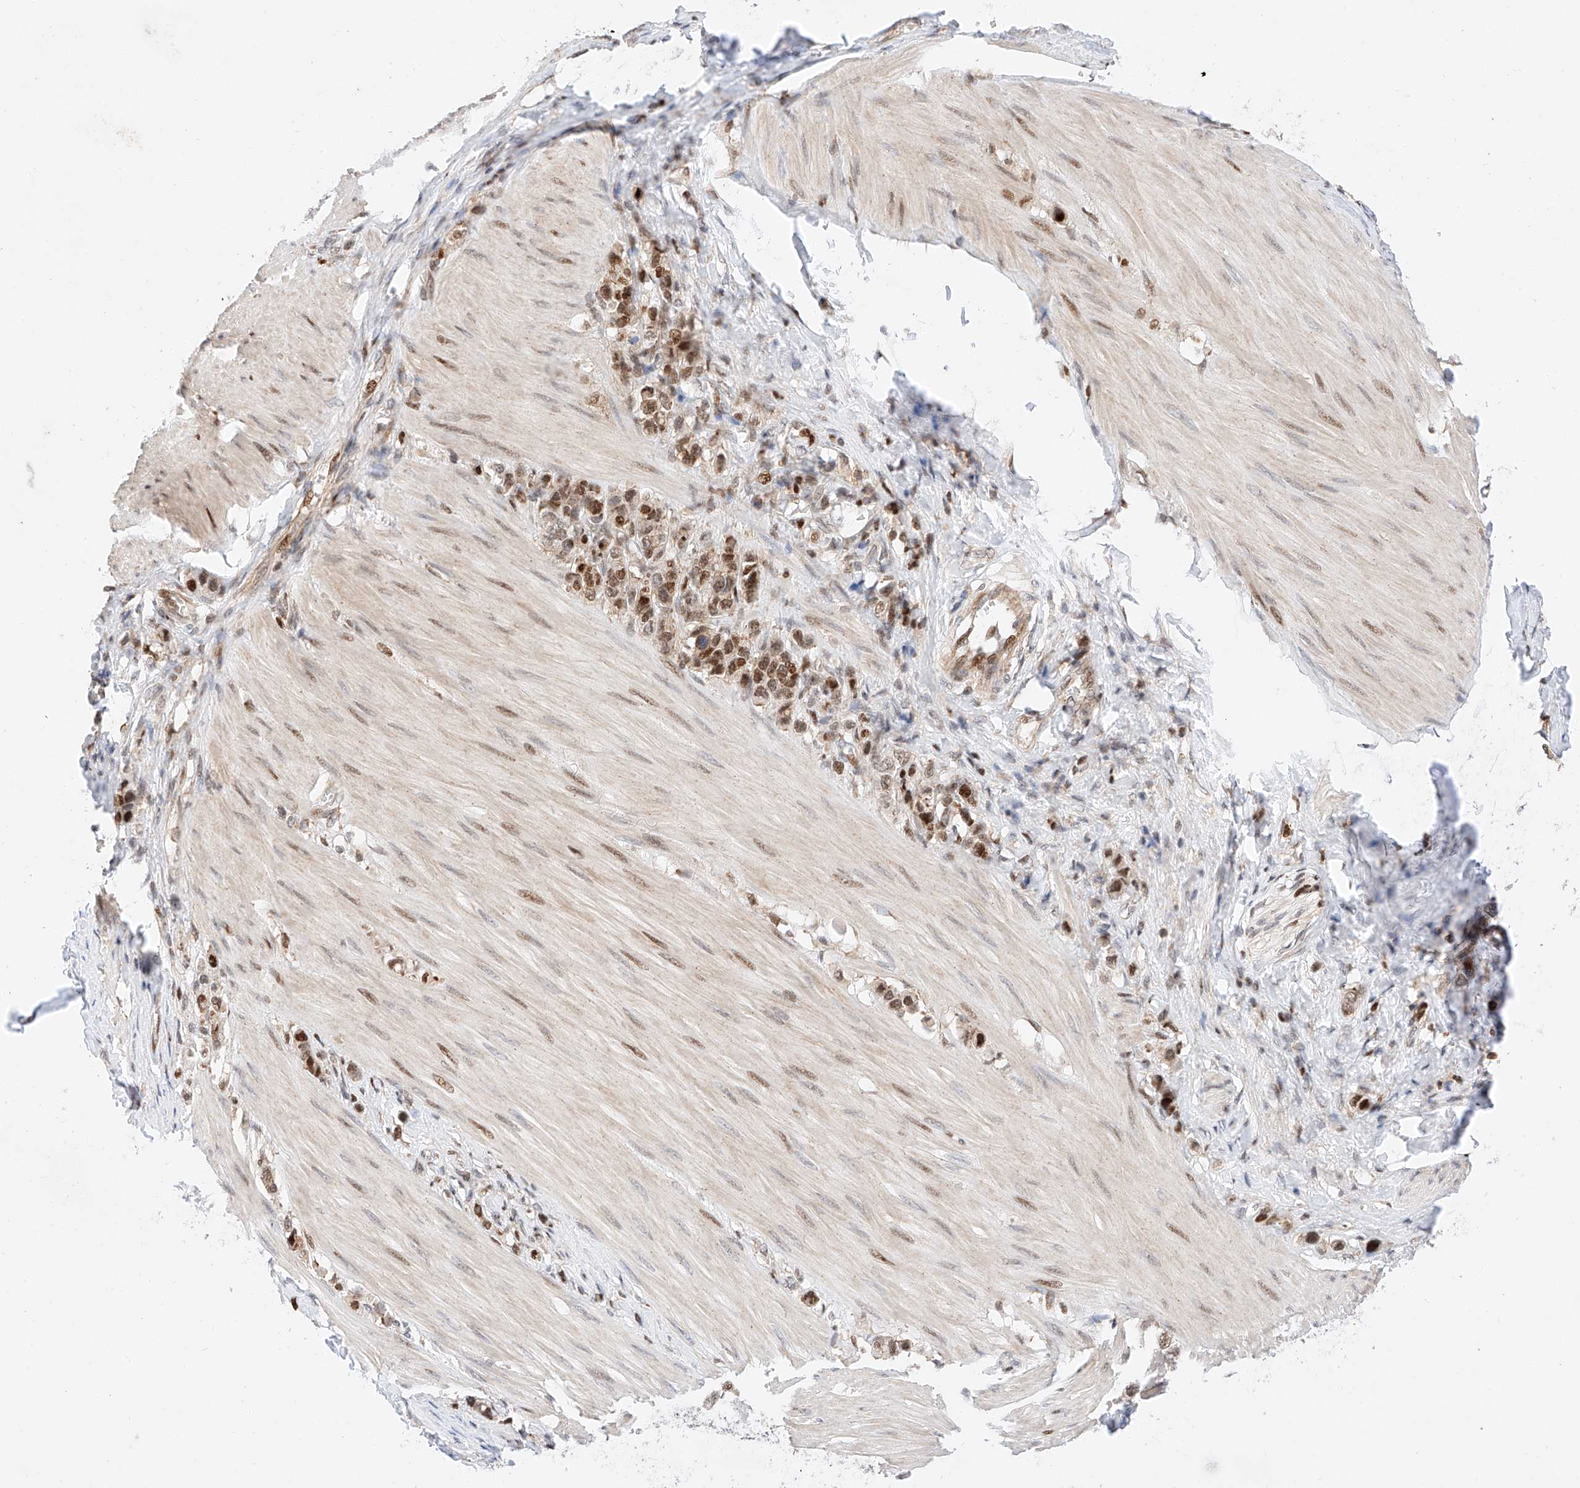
{"staining": {"intensity": "moderate", "quantity": ">75%", "location": "nuclear"}, "tissue": "stomach cancer", "cell_type": "Tumor cells", "image_type": "cancer", "snomed": [{"axis": "morphology", "description": "Adenocarcinoma, NOS"}, {"axis": "topography", "description": "Stomach"}], "caption": "Adenocarcinoma (stomach) stained with a brown dye reveals moderate nuclear positive positivity in approximately >75% of tumor cells.", "gene": "HDAC9", "patient": {"sex": "female", "age": 65}}